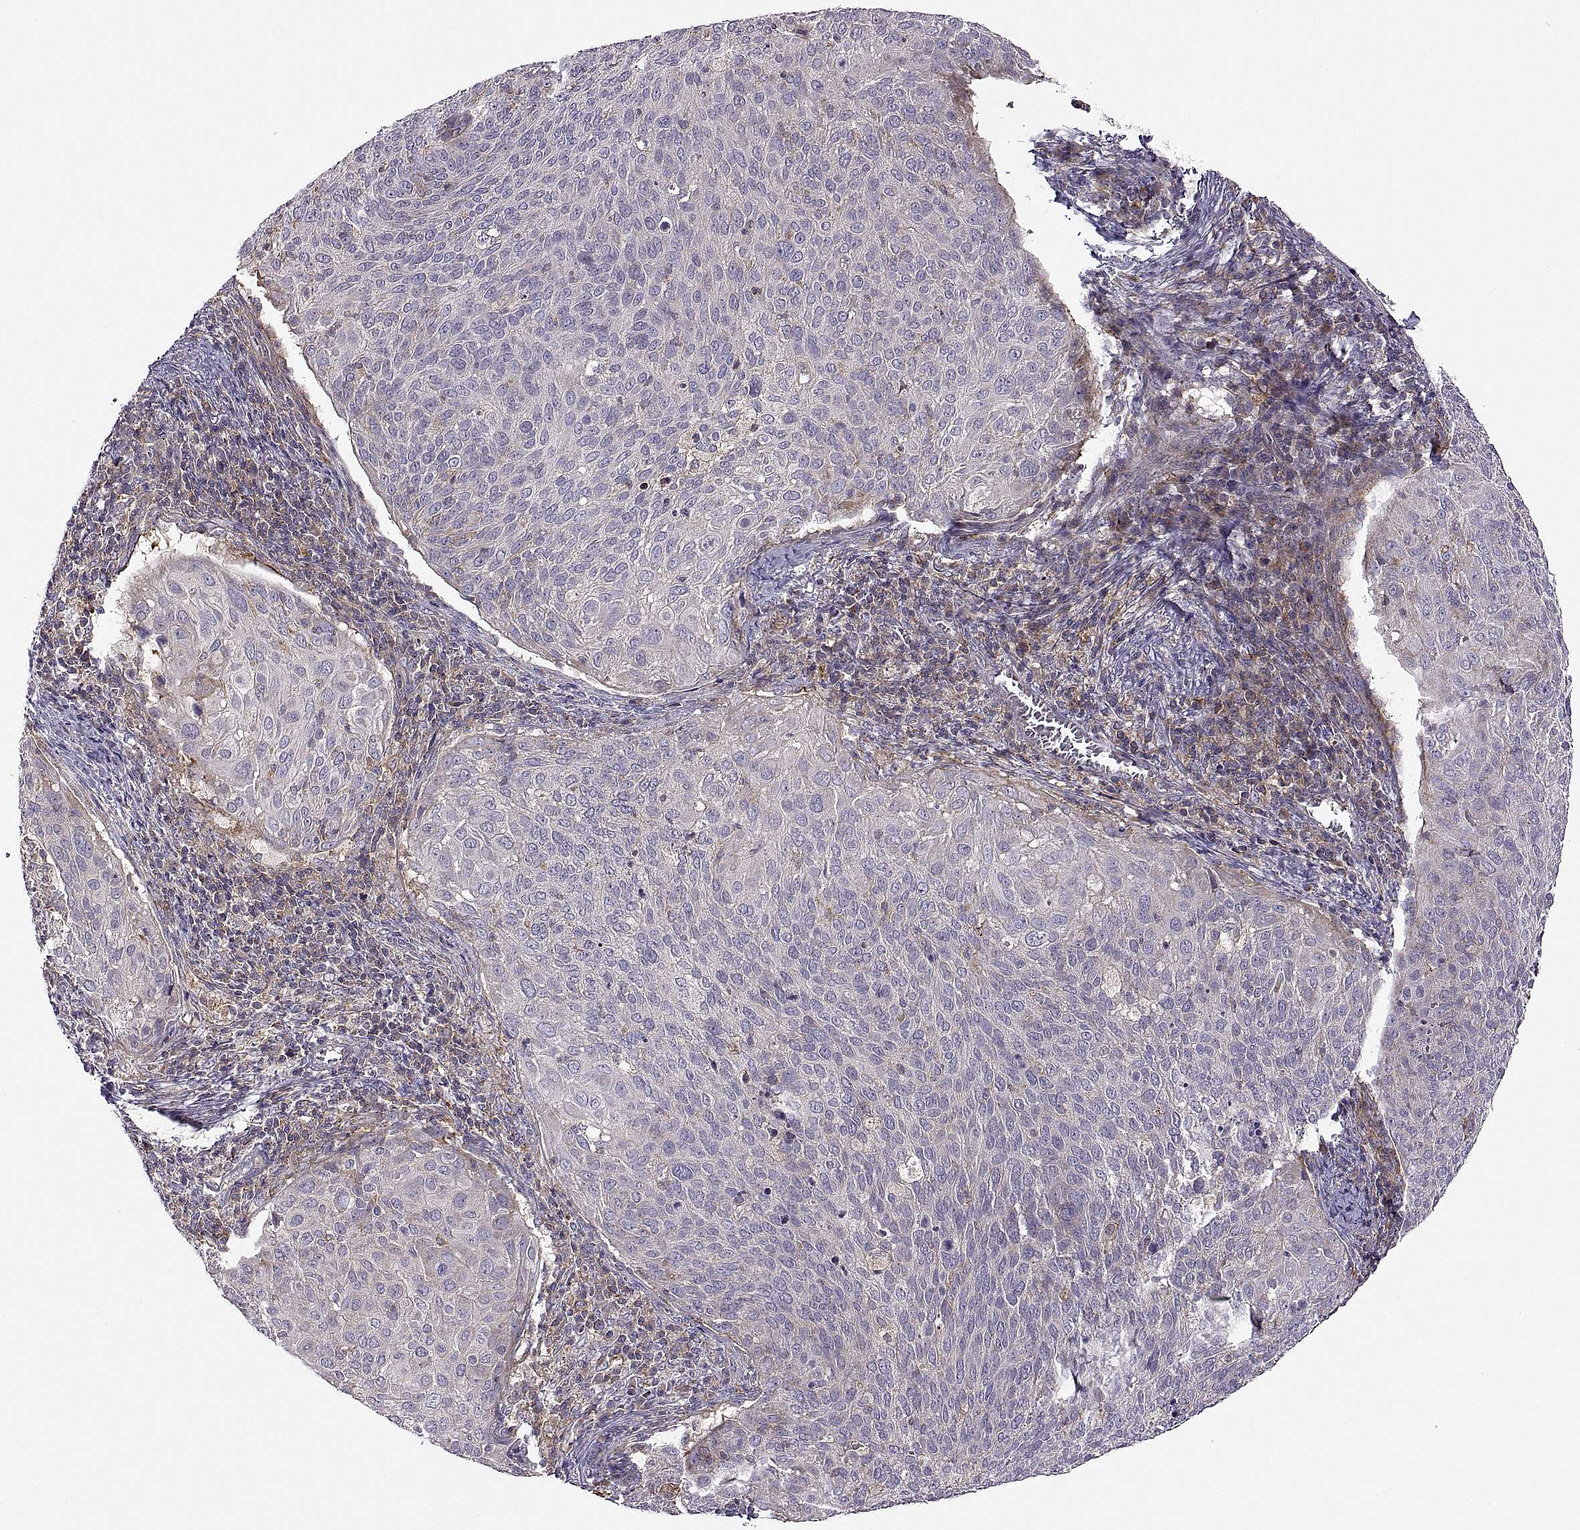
{"staining": {"intensity": "weak", "quantity": "<25%", "location": "cytoplasmic/membranous"}, "tissue": "cervical cancer", "cell_type": "Tumor cells", "image_type": "cancer", "snomed": [{"axis": "morphology", "description": "Squamous cell carcinoma, NOS"}, {"axis": "topography", "description": "Cervix"}], "caption": "Cervical cancer was stained to show a protein in brown. There is no significant expression in tumor cells.", "gene": "SPATA32", "patient": {"sex": "female", "age": 39}}